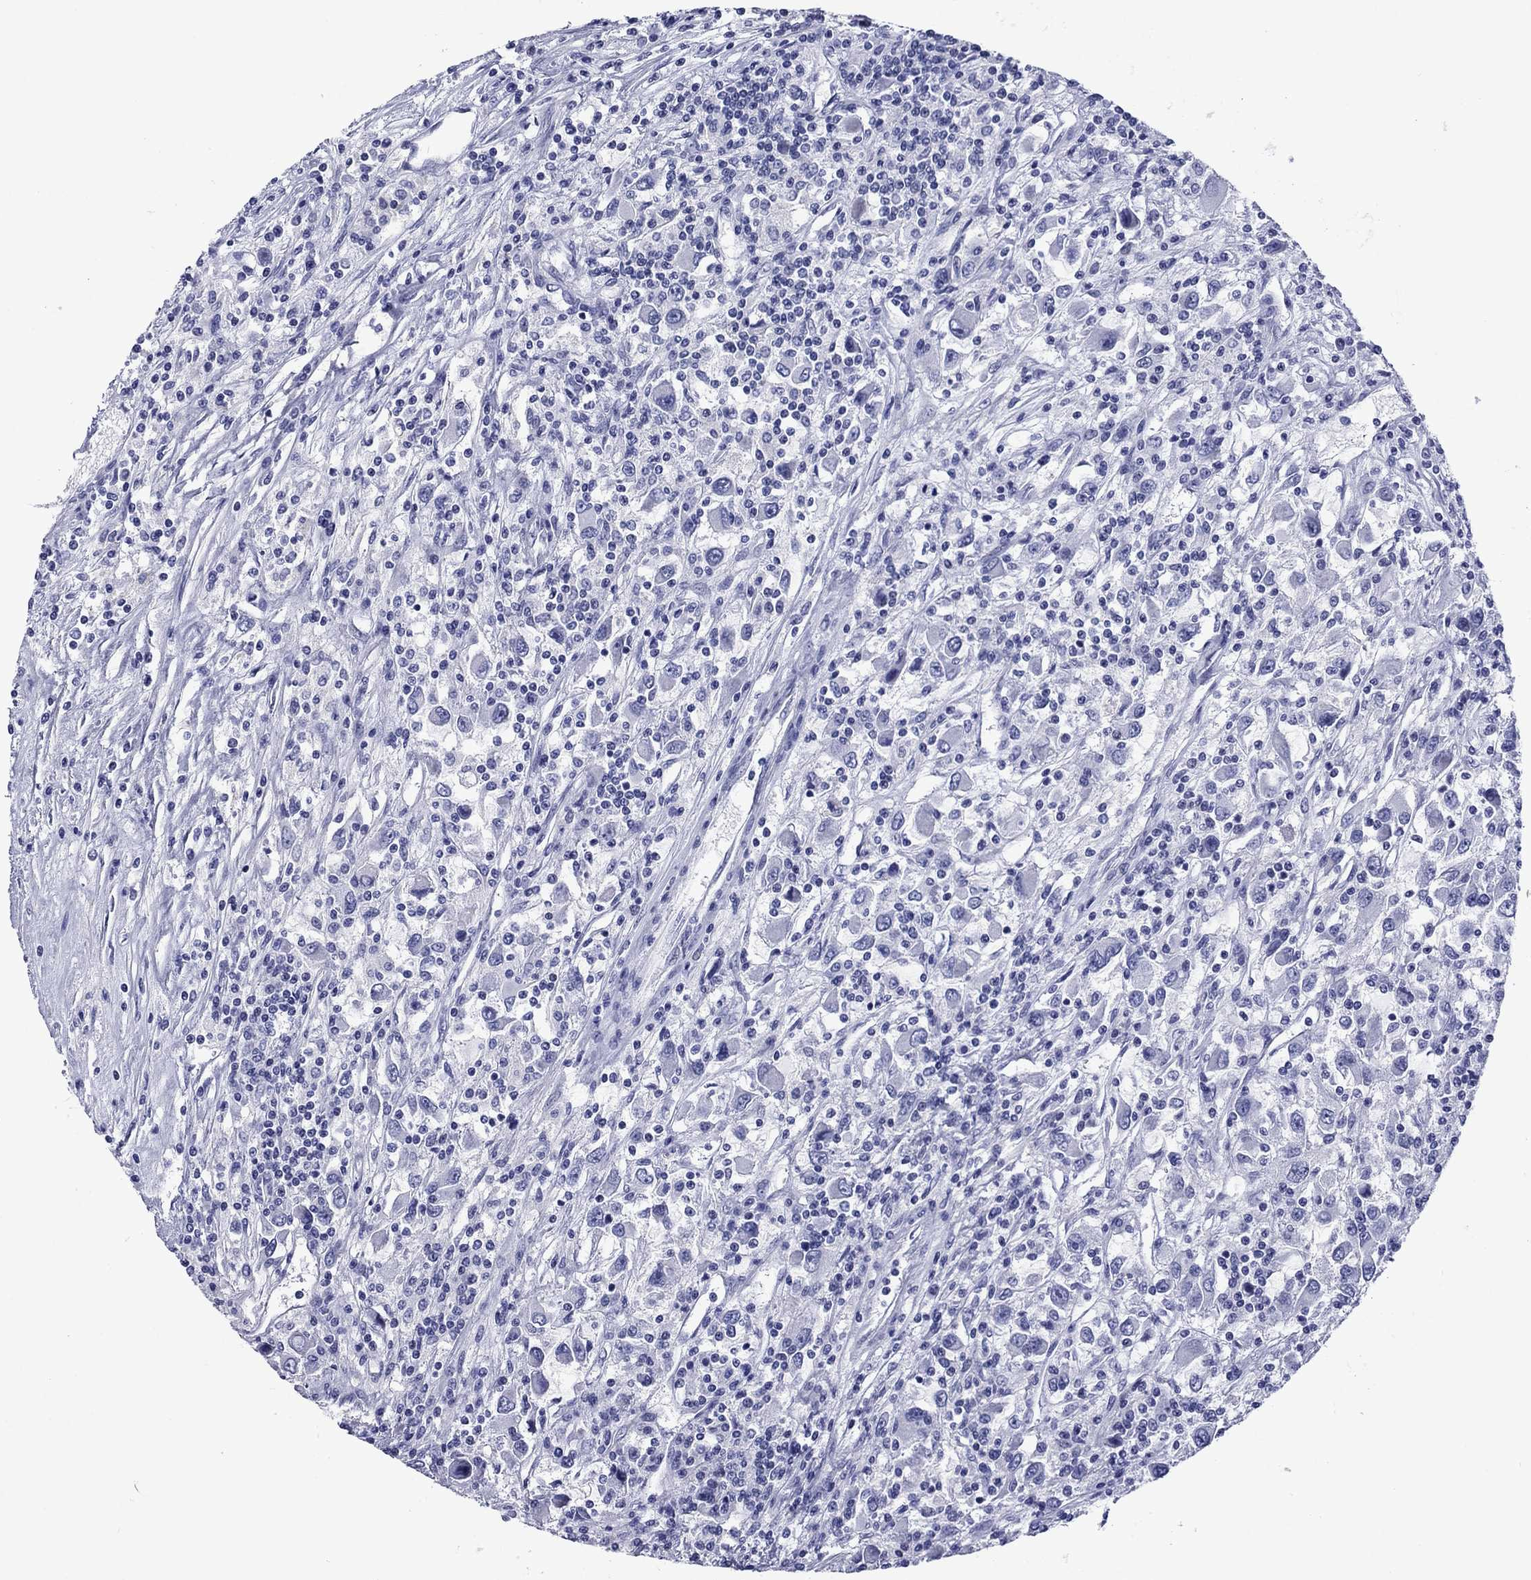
{"staining": {"intensity": "negative", "quantity": "none", "location": "none"}, "tissue": "renal cancer", "cell_type": "Tumor cells", "image_type": "cancer", "snomed": [{"axis": "morphology", "description": "Adenocarcinoma, NOS"}, {"axis": "topography", "description": "Kidney"}], "caption": "Protein analysis of renal cancer exhibits no significant expression in tumor cells. (DAB (3,3'-diaminobenzidine) immunohistochemistry visualized using brightfield microscopy, high magnification).", "gene": "PIWIL1", "patient": {"sex": "female", "age": 67}}